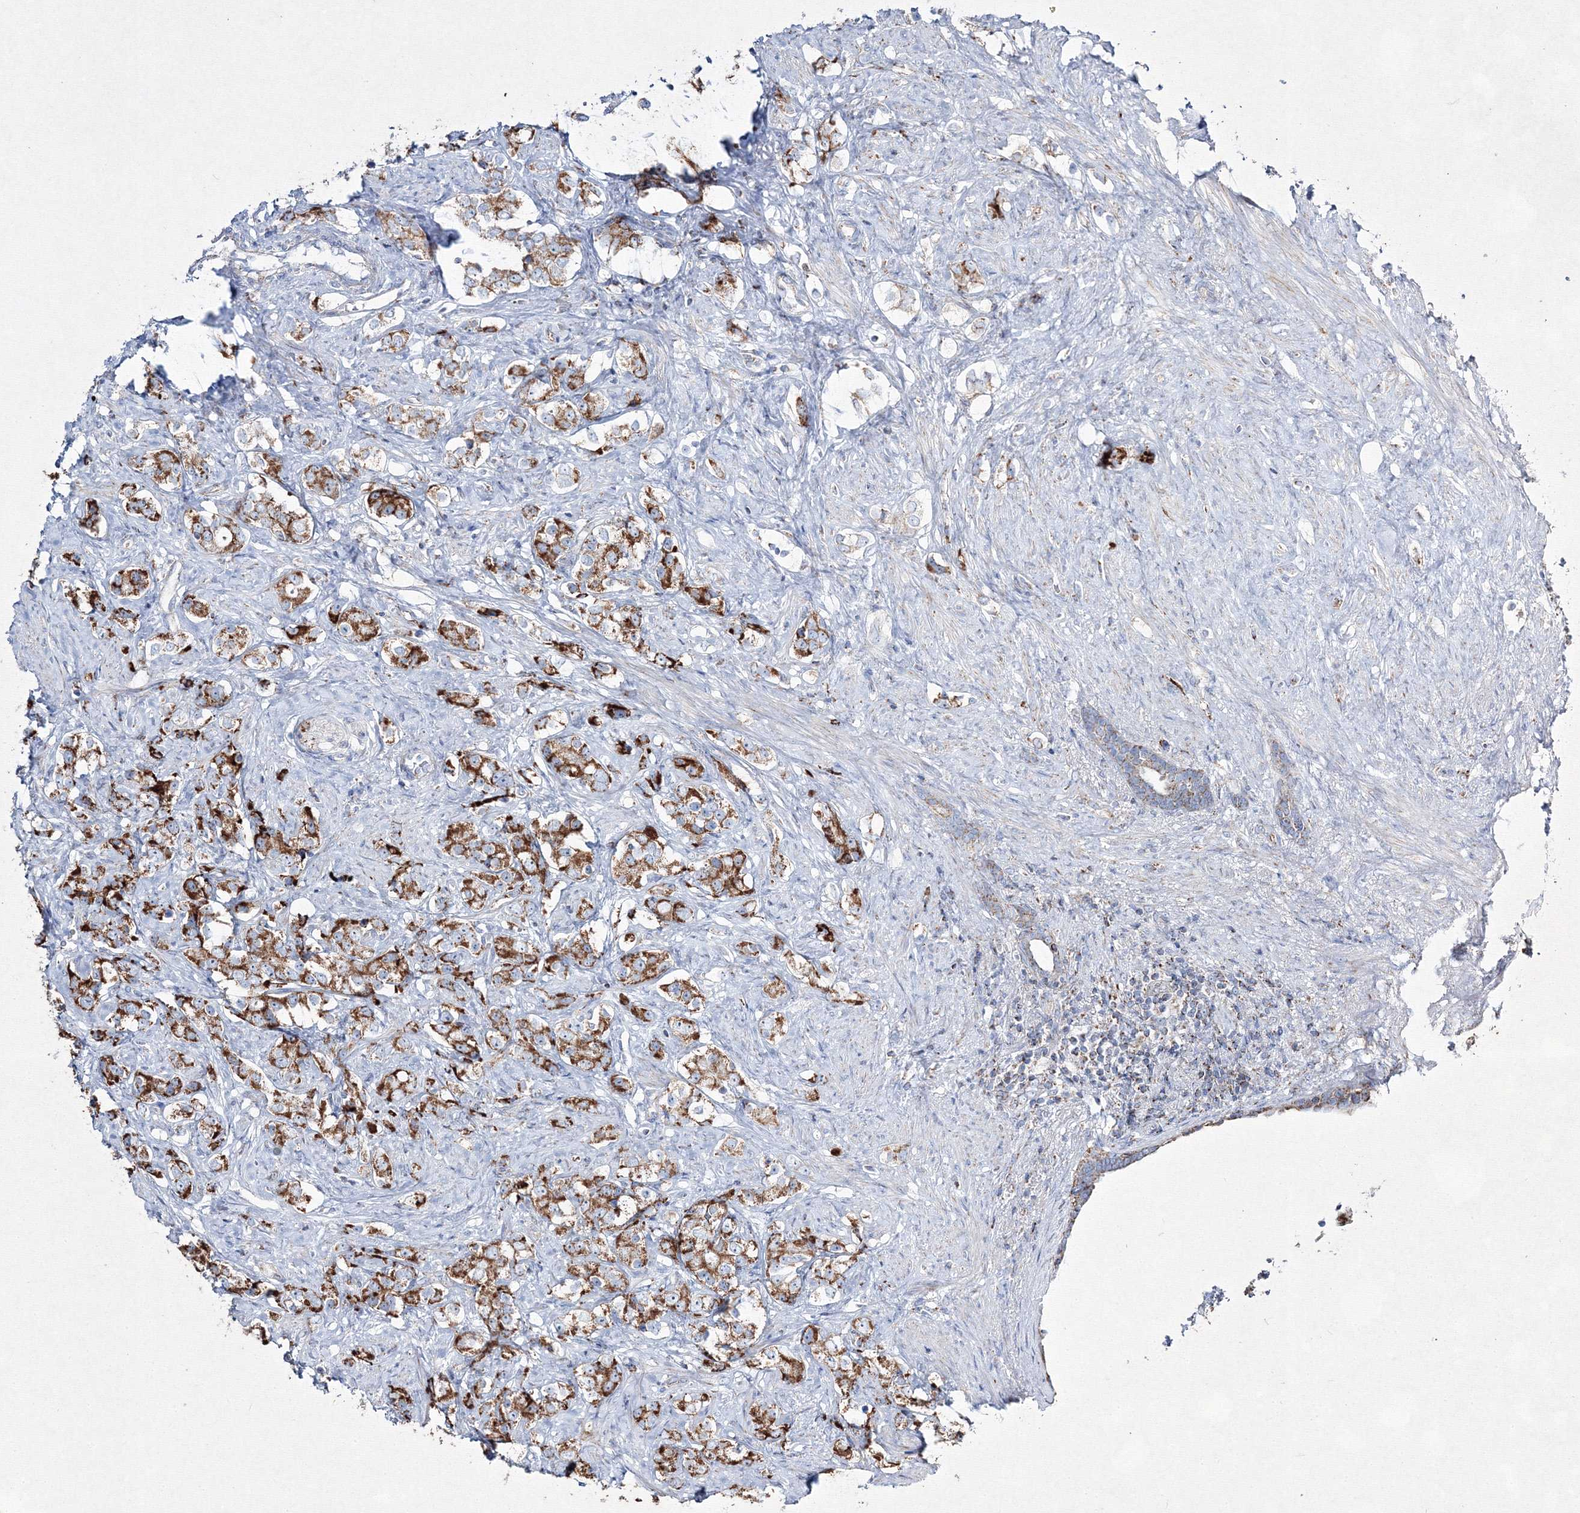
{"staining": {"intensity": "moderate", "quantity": ">75%", "location": "cytoplasmic/membranous"}, "tissue": "prostate cancer", "cell_type": "Tumor cells", "image_type": "cancer", "snomed": [{"axis": "morphology", "description": "Adenocarcinoma, High grade"}, {"axis": "topography", "description": "Prostate"}], "caption": "This photomicrograph demonstrates IHC staining of prostate cancer (adenocarcinoma (high-grade)), with medium moderate cytoplasmic/membranous positivity in approximately >75% of tumor cells.", "gene": "IGSF9", "patient": {"sex": "male", "age": 63}}